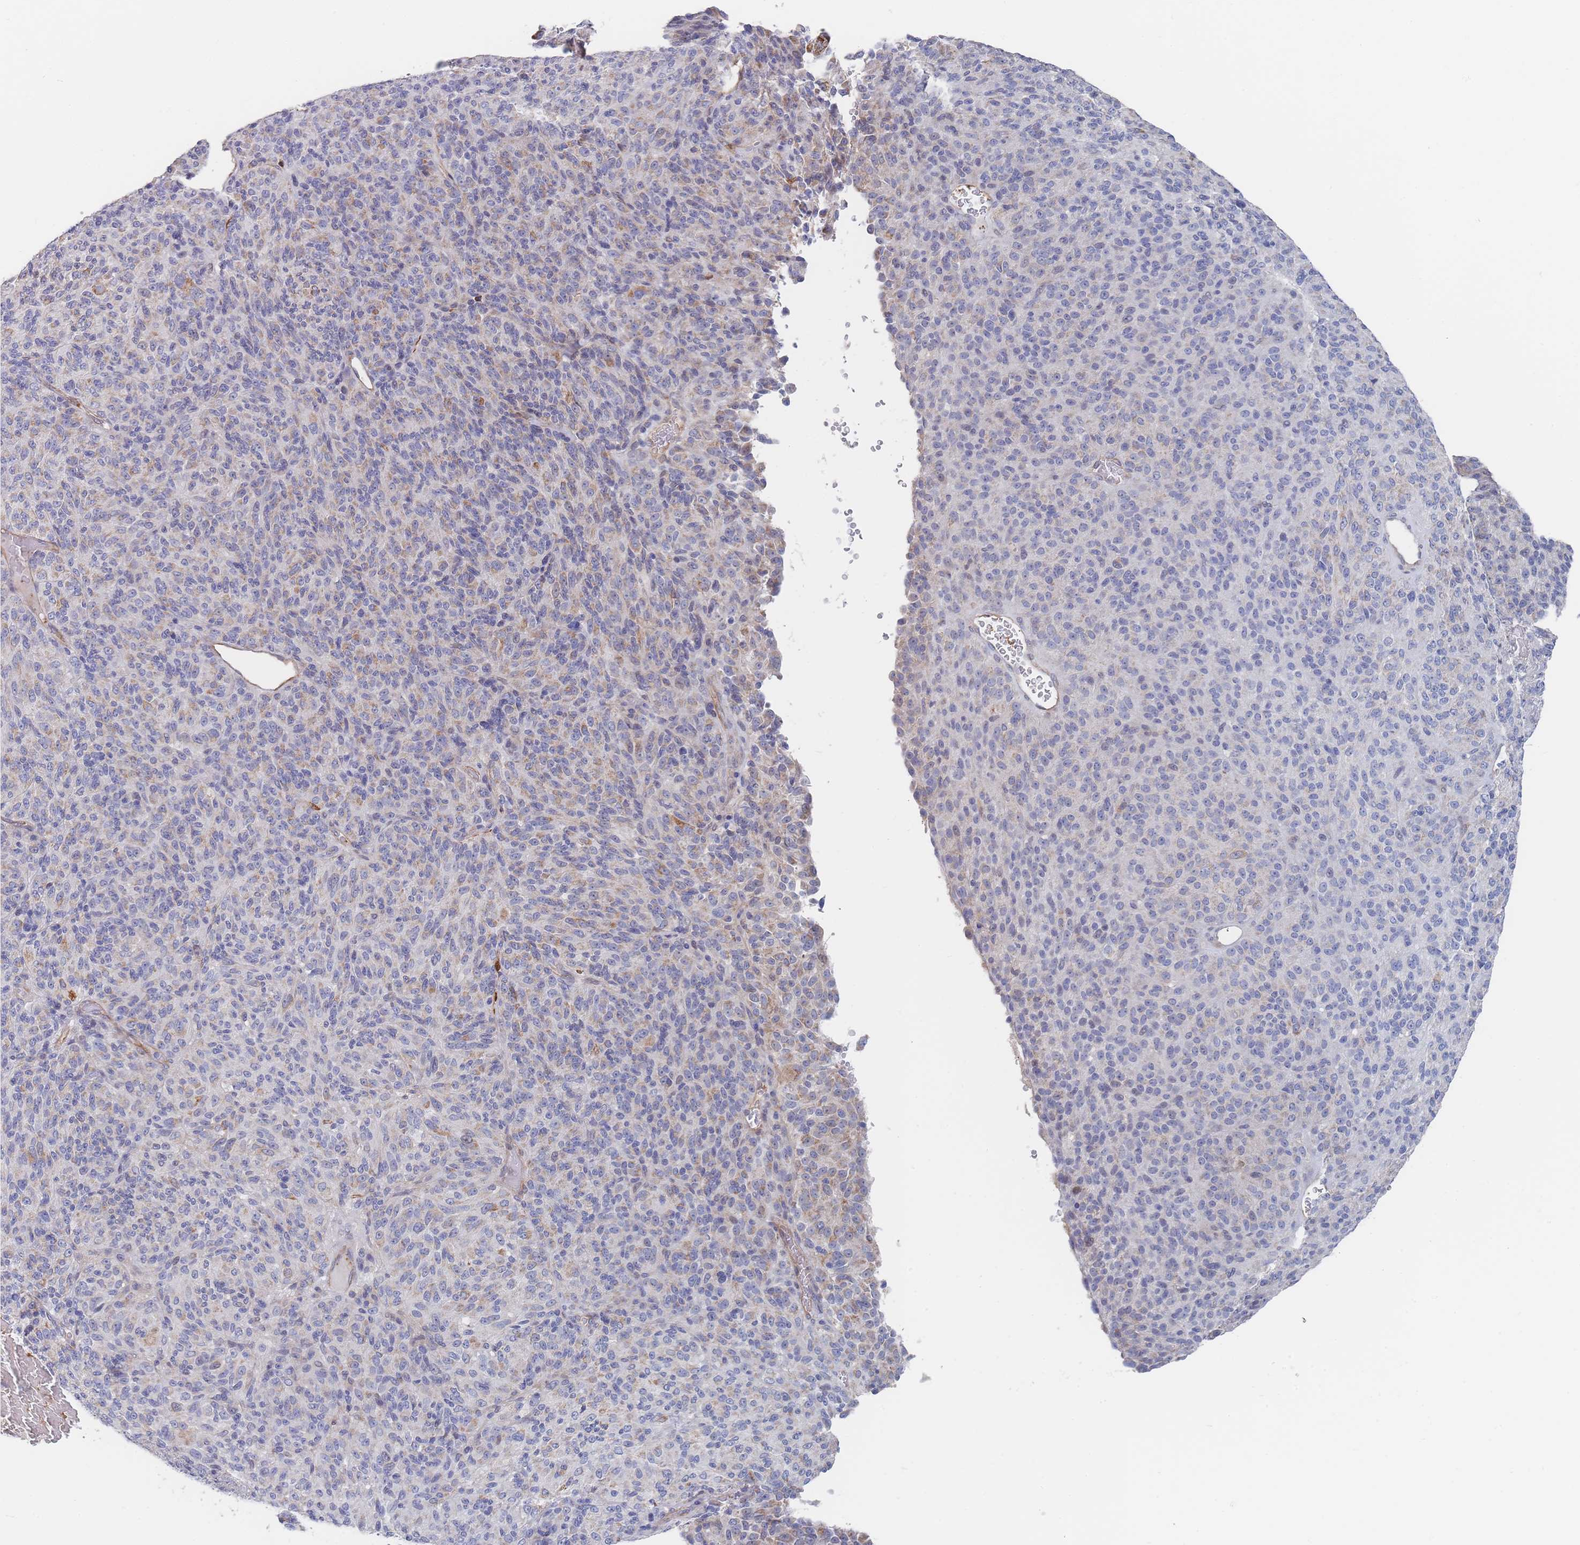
{"staining": {"intensity": "weak", "quantity": "<25%", "location": "cytoplasmic/membranous"}, "tissue": "melanoma", "cell_type": "Tumor cells", "image_type": "cancer", "snomed": [{"axis": "morphology", "description": "Malignant melanoma, Metastatic site"}, {"axis": "topography", "description": "Brain"}], "caption": "Tumor cells show no significant expression in melanoma.", "gene": "G6PC1", "patient": {"sex": "female", "age": 56}}